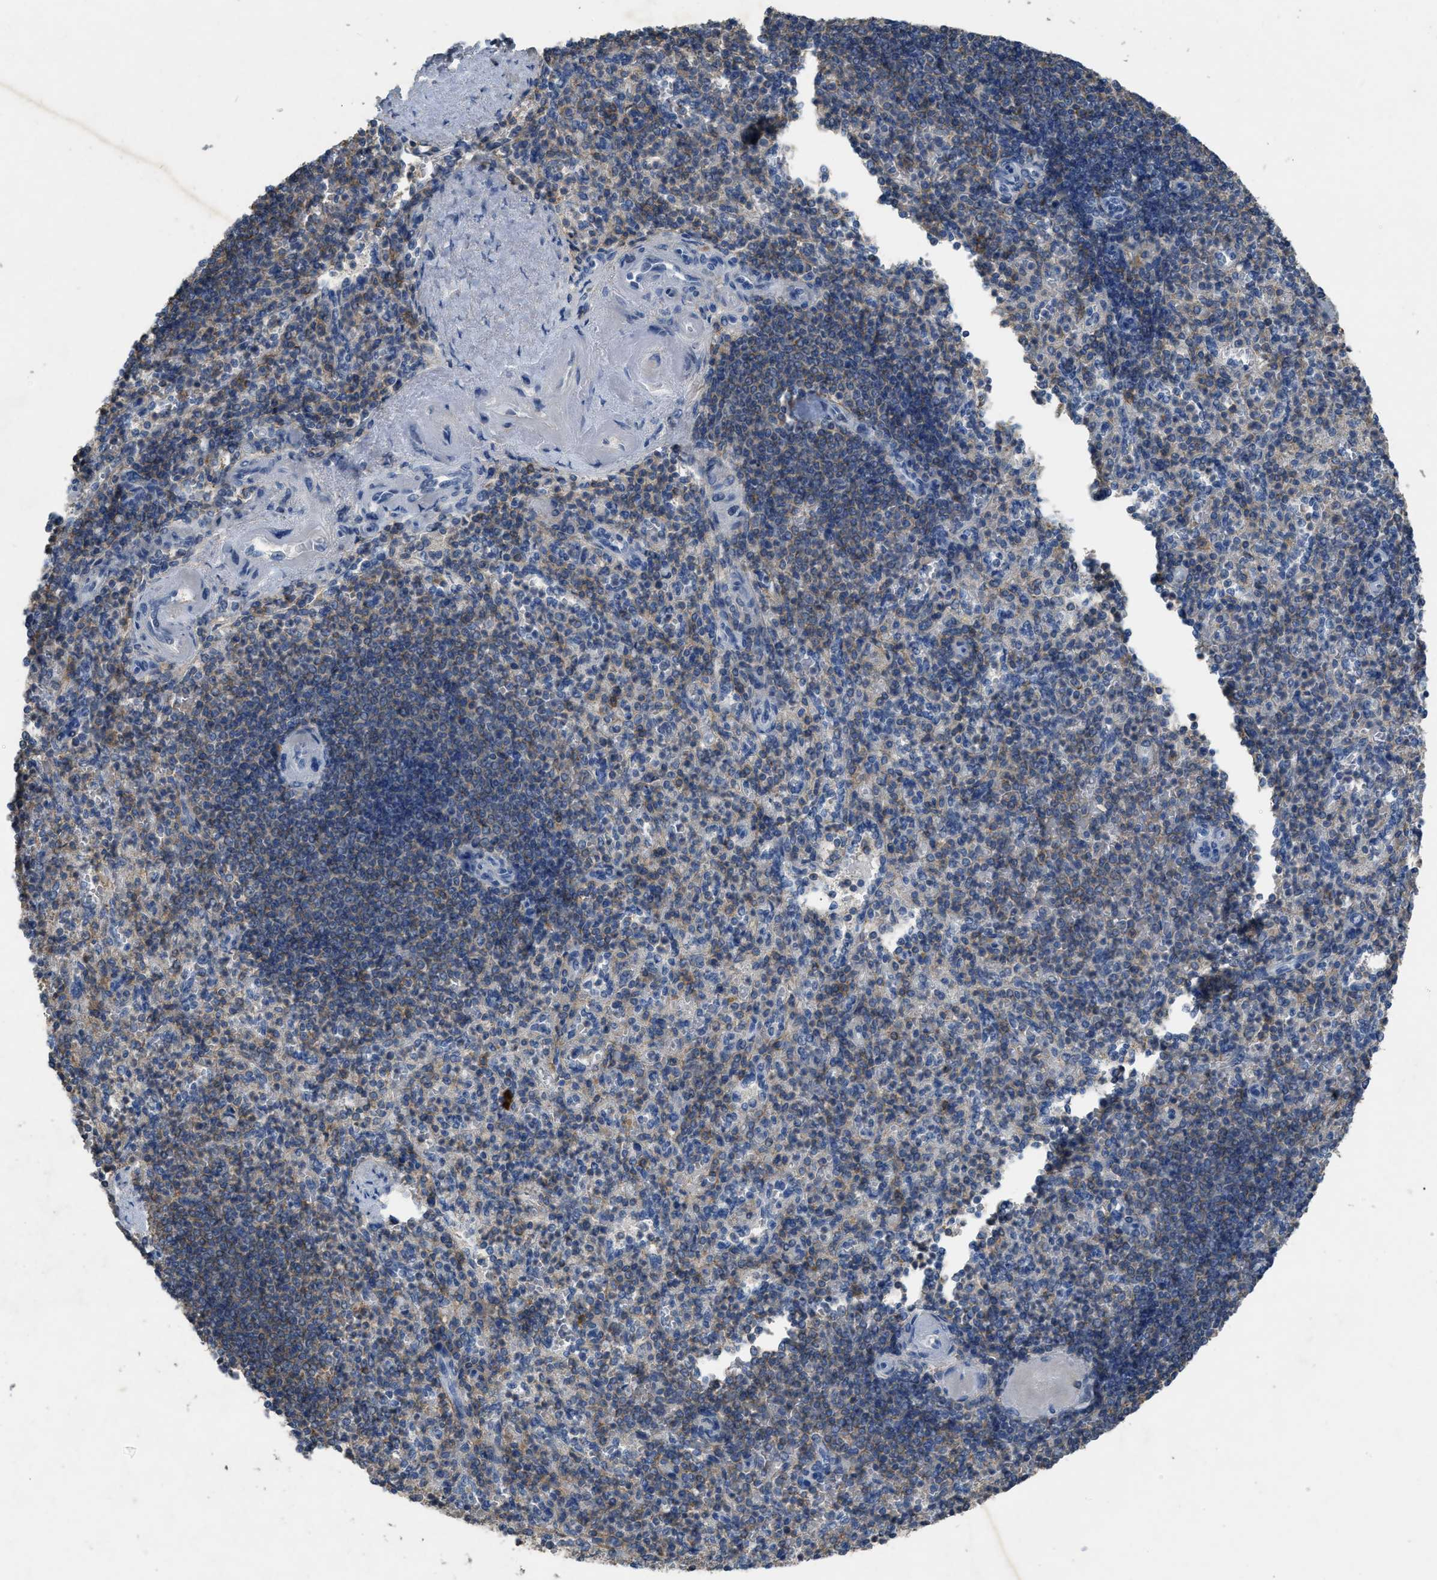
{"staining": {"intensity": "weak", "quantity": "25%-75%", "location": "cytoplasmic/membranous"}, "tissue": "spleen", "cell_type": "Cells in red pulp", "image_type": "normal", "snomed": [{"axis": "morphology", "description": "Normal tissue, NOS"}, {"axis": "topography", "description": "Spleen"}], "caption": "Cells in red pulp reveal low levels of weak cytoplasmic/membranous positivity in approximately 25%-75% of cells in unremarkable human spleen.", "gene": "OR51E1", "patient": {"sex": "female", "age": 74}}